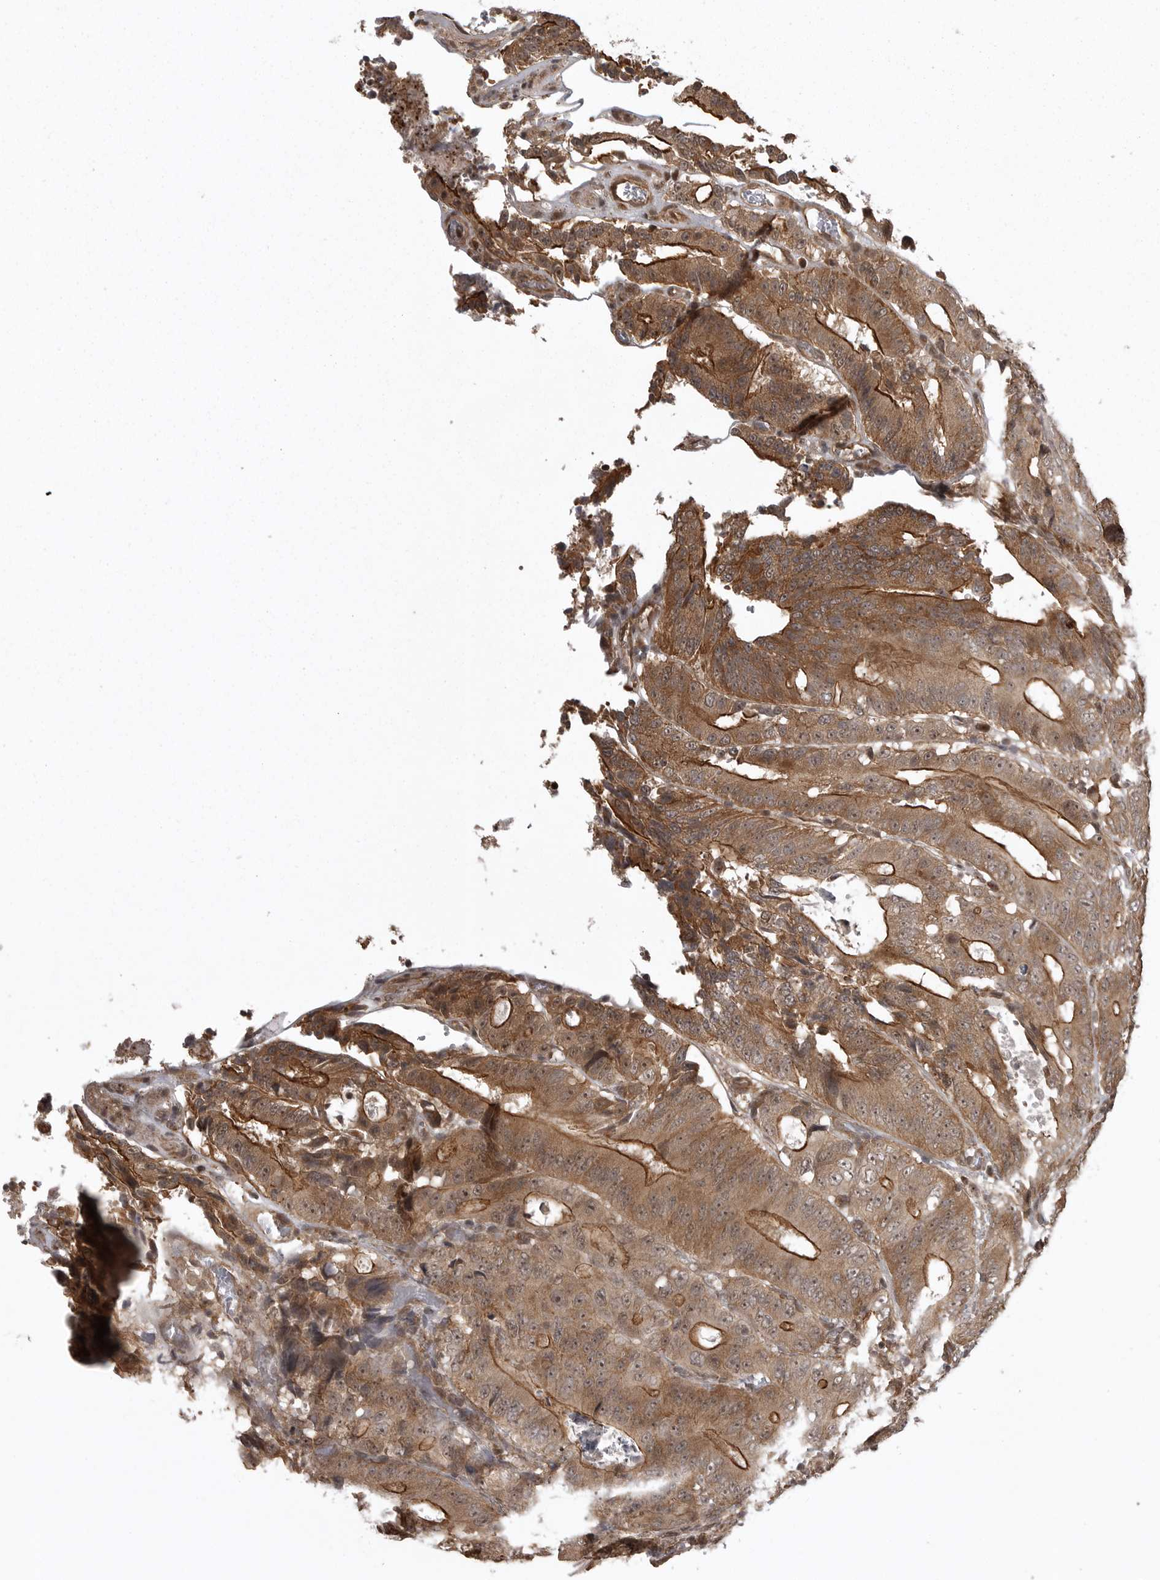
{"staining": {"intensity": "strong", "quantity": ">75%", "location": "cytoplasmic/membranous"}, "tissue": "colorectal cancer", "cell_type": "Tumor cells", "image_type": "cancer", "snomed": [{"axis": "morphology", "description": "Adenocarcinoma, NOS"}, {"axis": "topography", "description": "Colon"}], "caption": "The immunohistochemical stain shows strong cytoplasmic/membranous positivity in tumor cells of colorectal adenocarcinoma tissue.", "gene": "DNAJC8", "patient": {"sex": "male", "age": 83}}